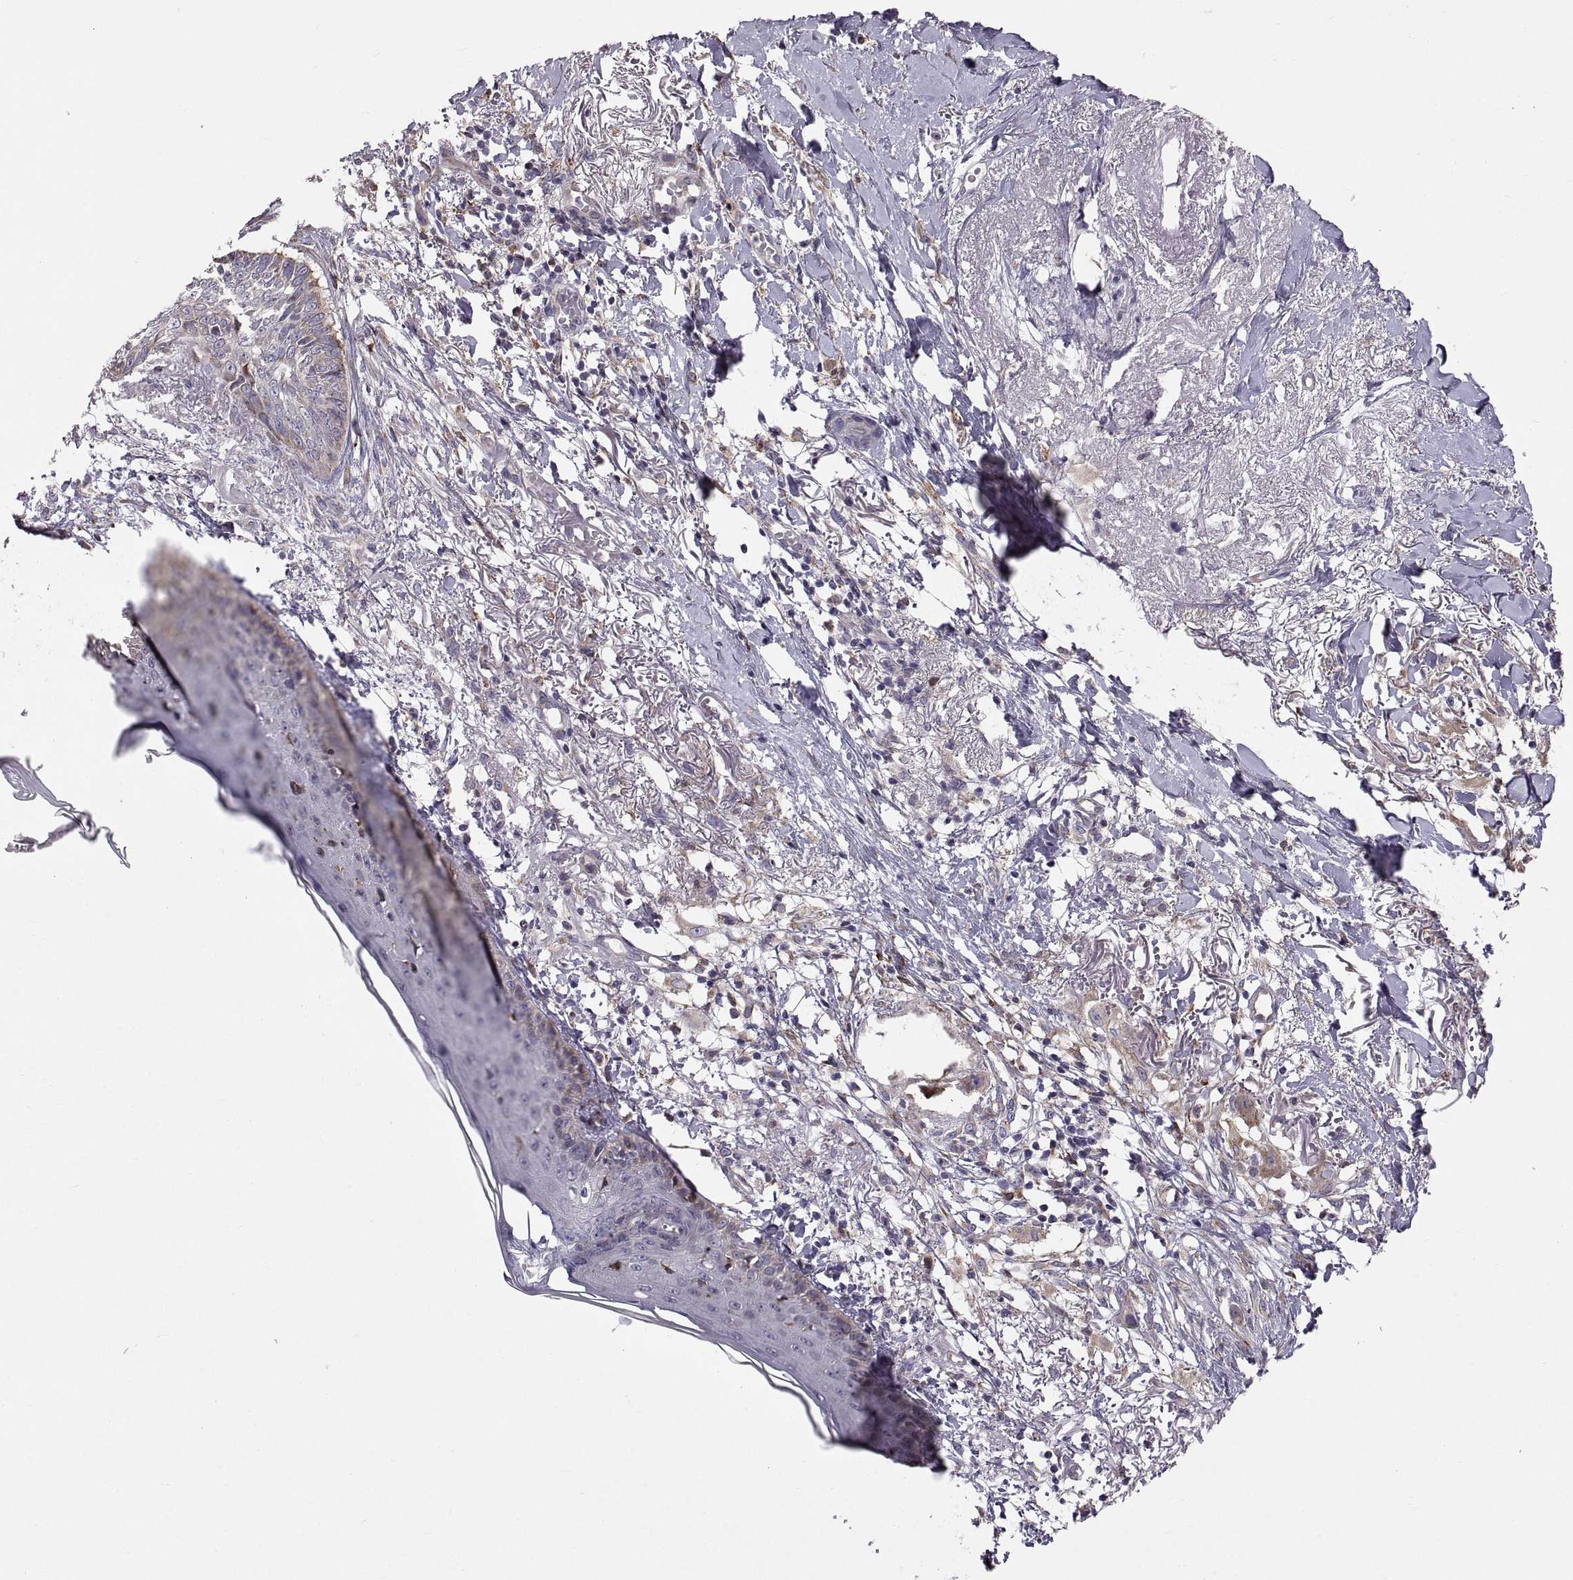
{"staining": {"intensity": "weak", "quantity": "<25%", "location": "cytoplasmic/membranous"}, "tissue": "skin cancer", "cell_type": "Tumor cells", "image_type": "cancer", "snomed": [{"axis": "morphology", "description": "Normal tissue, NOS"}, {"axis": "morphology", "description": "Basal cell carcinoma"}, {"axis": "topography", "description": "Skin"}], "caption": "Skin cancer was stained to show a protein in brown. There is no significant expression in tumor cells.", "gene": "PLEKHB2", "patient": {"sex": "male", "age": 84}}